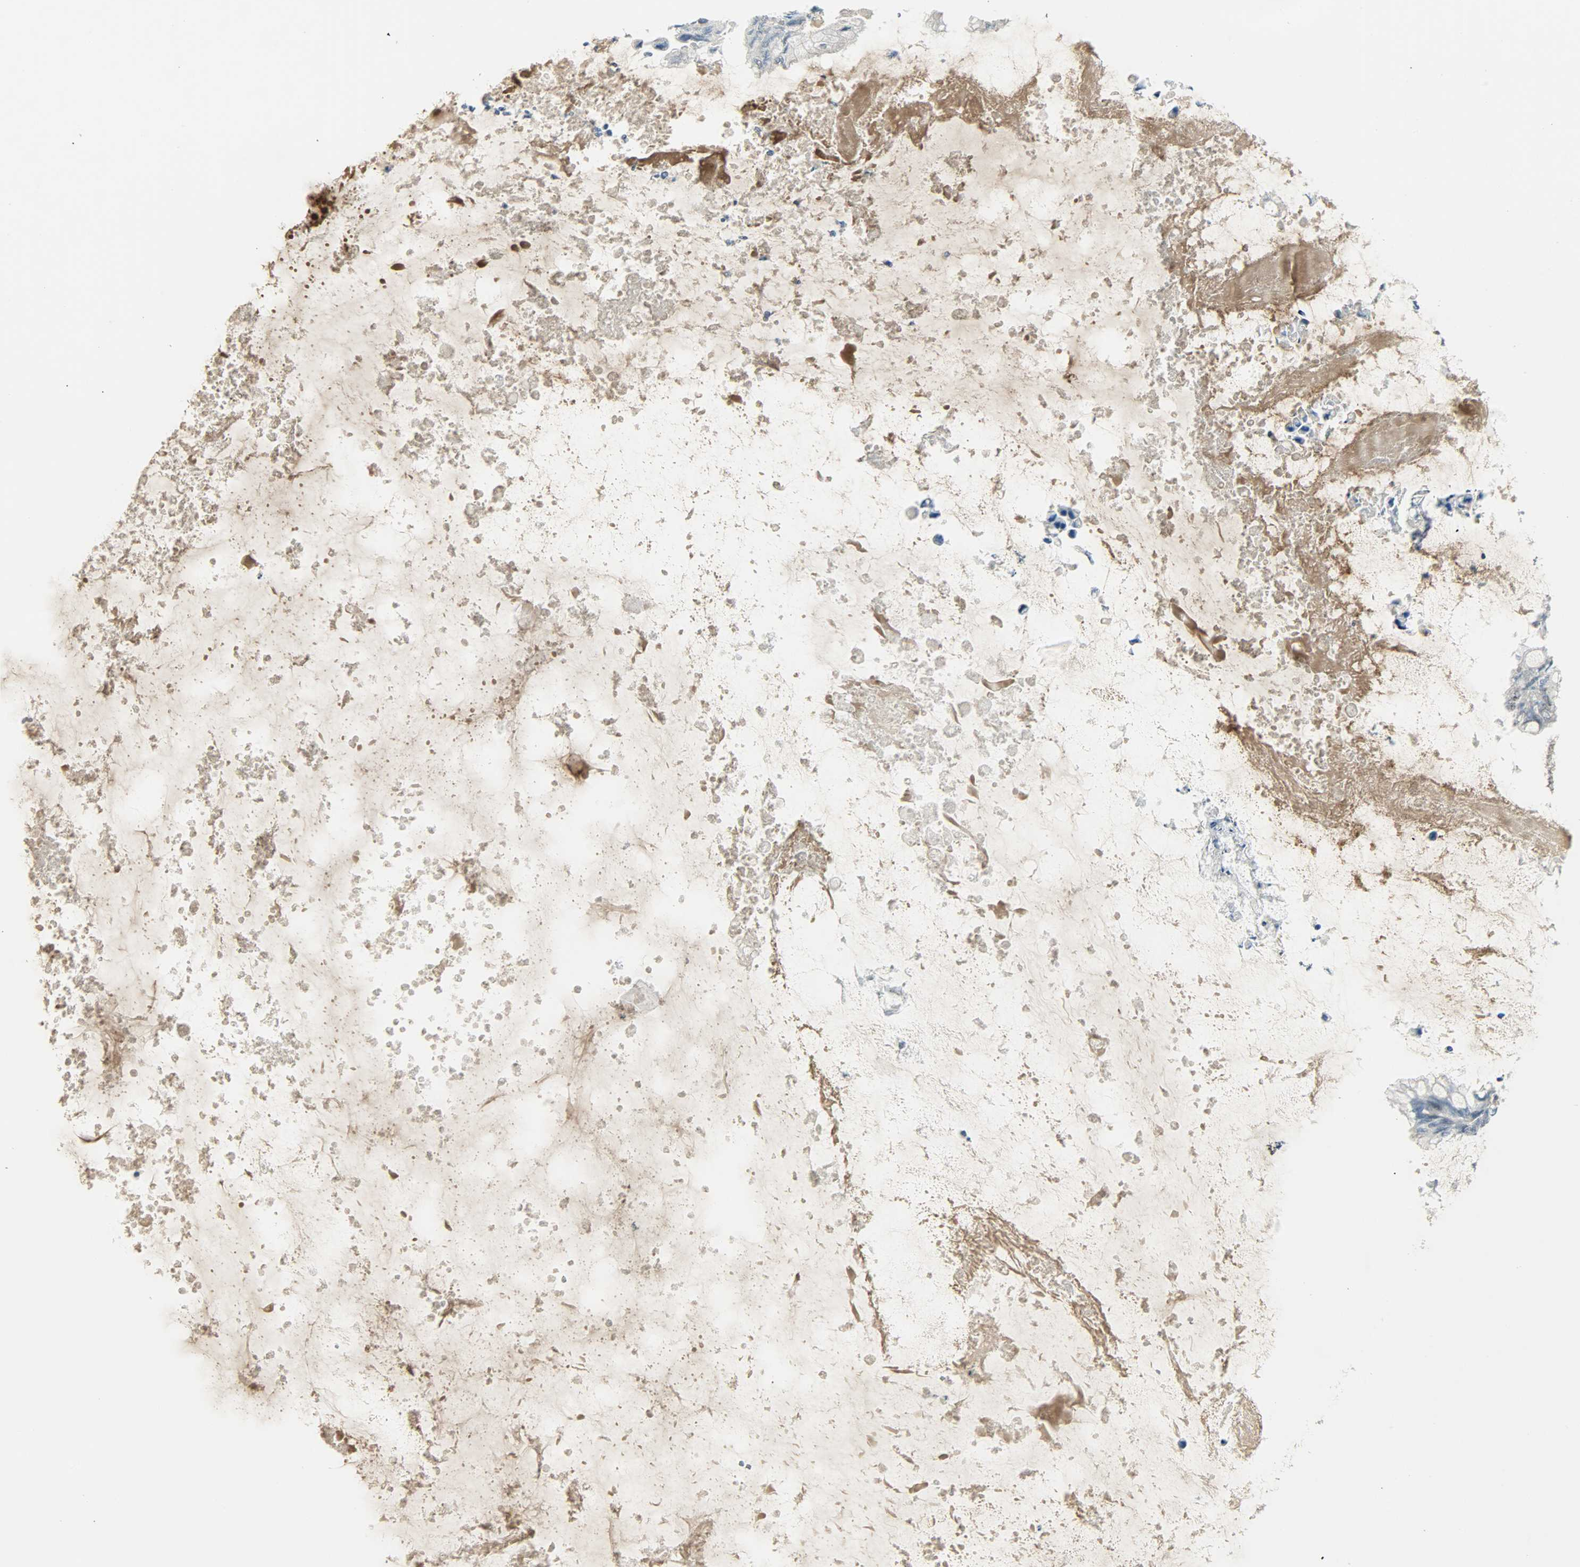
{"staining": {"intensity": "negative", "quantity": "none", "location": "none"}, "tissue": "ovarian cancer", "cell_type": "Tumor cells", "image_type": "cancer", "snomed": [{"axis": "morphology", "description": "Cystadenocarcinoma, mucinous, NOS"}, {"axis": "topography", "description": "Ovary"}], "caption": "Human ovarian mucinous cystadenocarcinoma stained for a protein using immunohistochemistry displays no staining in tumor cells.", "gene": "IL15", "patient": {"sex": "female", "age": 80}}